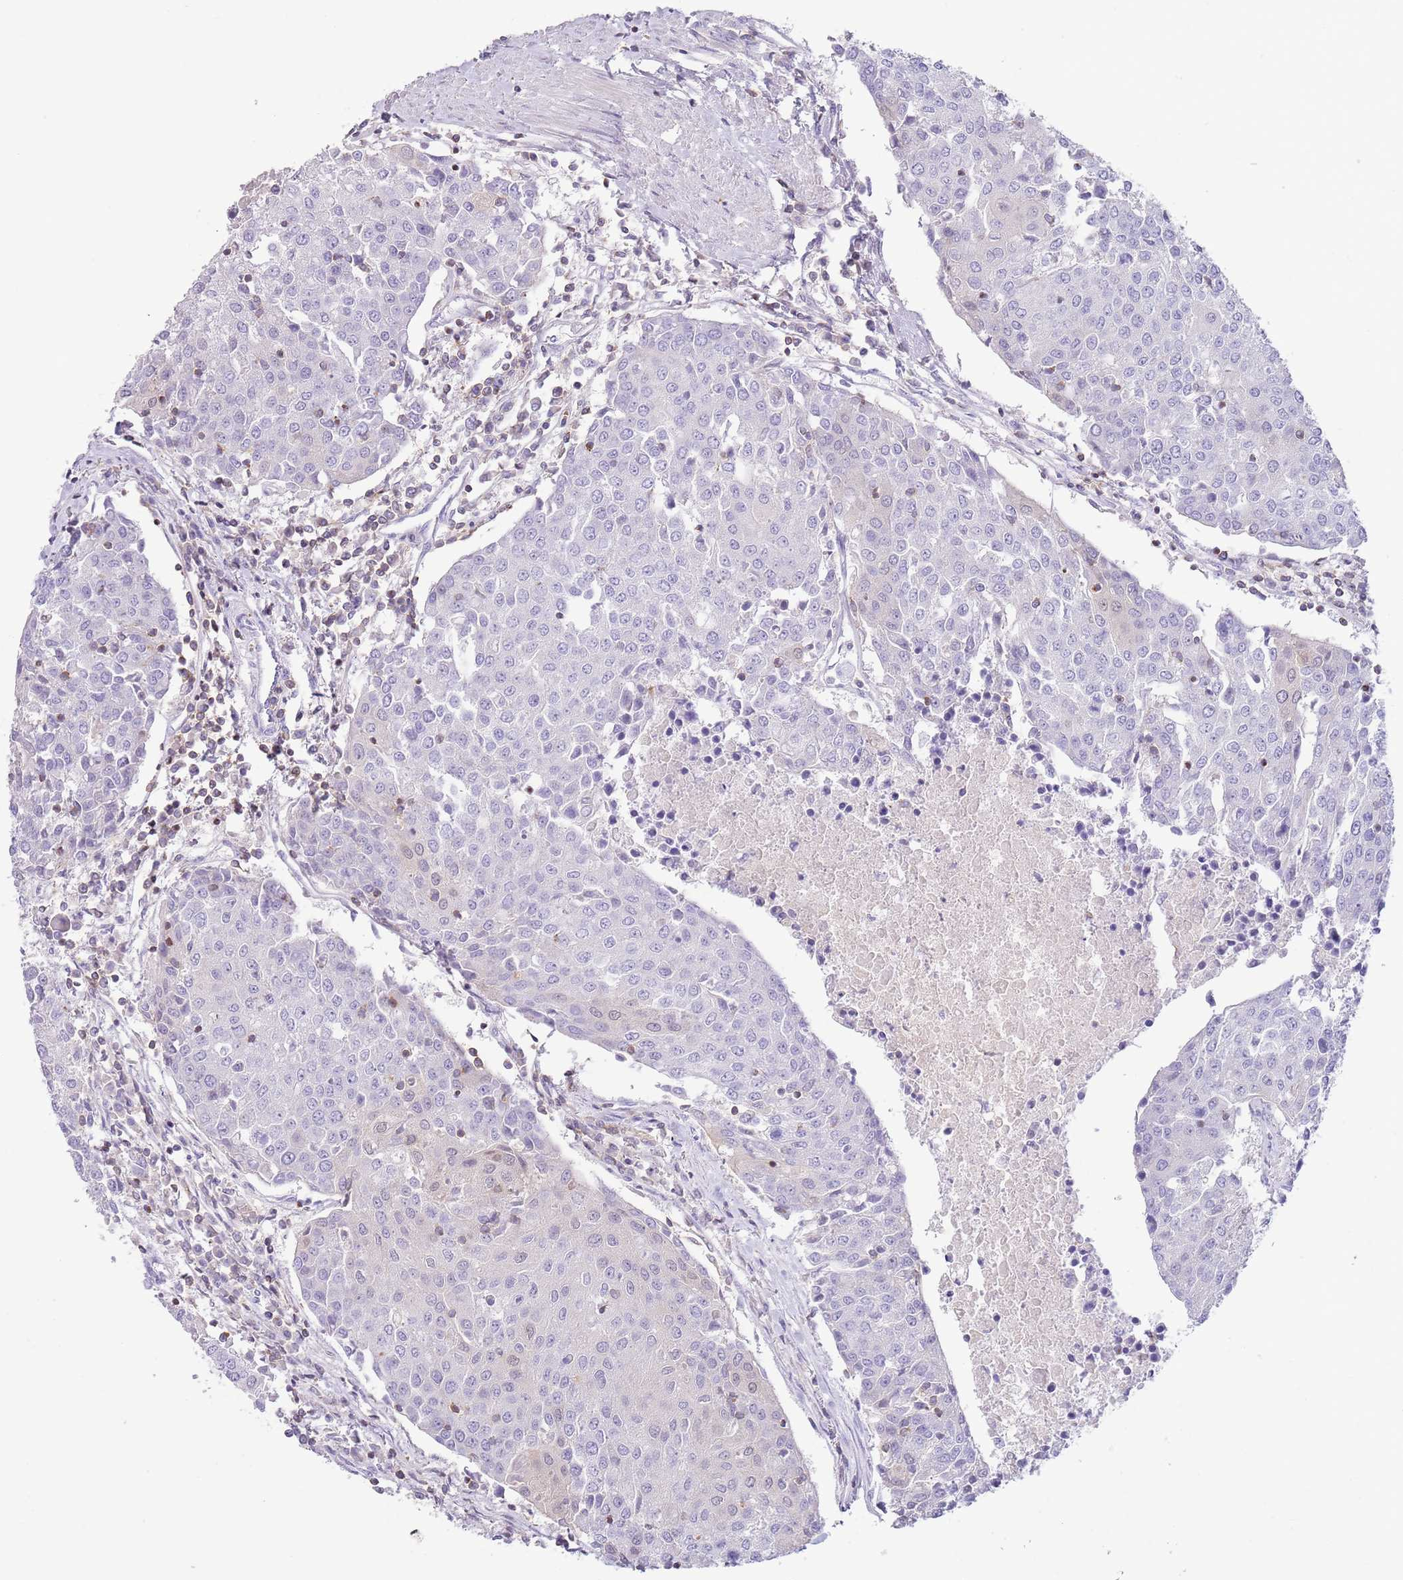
{"staining": {"intensity": "negative", "quantity": "none", "location": "none"}, "tissue": "urothelial cancer", "cell_type": "Tumor cells", "image_type": "cancer", "snomed": [{"axis": "morphology", "description": "Urothelial carcinoma, High grade"}, {"axis": "topography", "description": "Urinary bladder"}], "caption": "Urothelial carcinoma (high-grade) was stained to show a protein in brown. There is no significant expression in tumor cells.", "gene": "OR4Q3", "patient": {"sex": "female", "age": 85}}